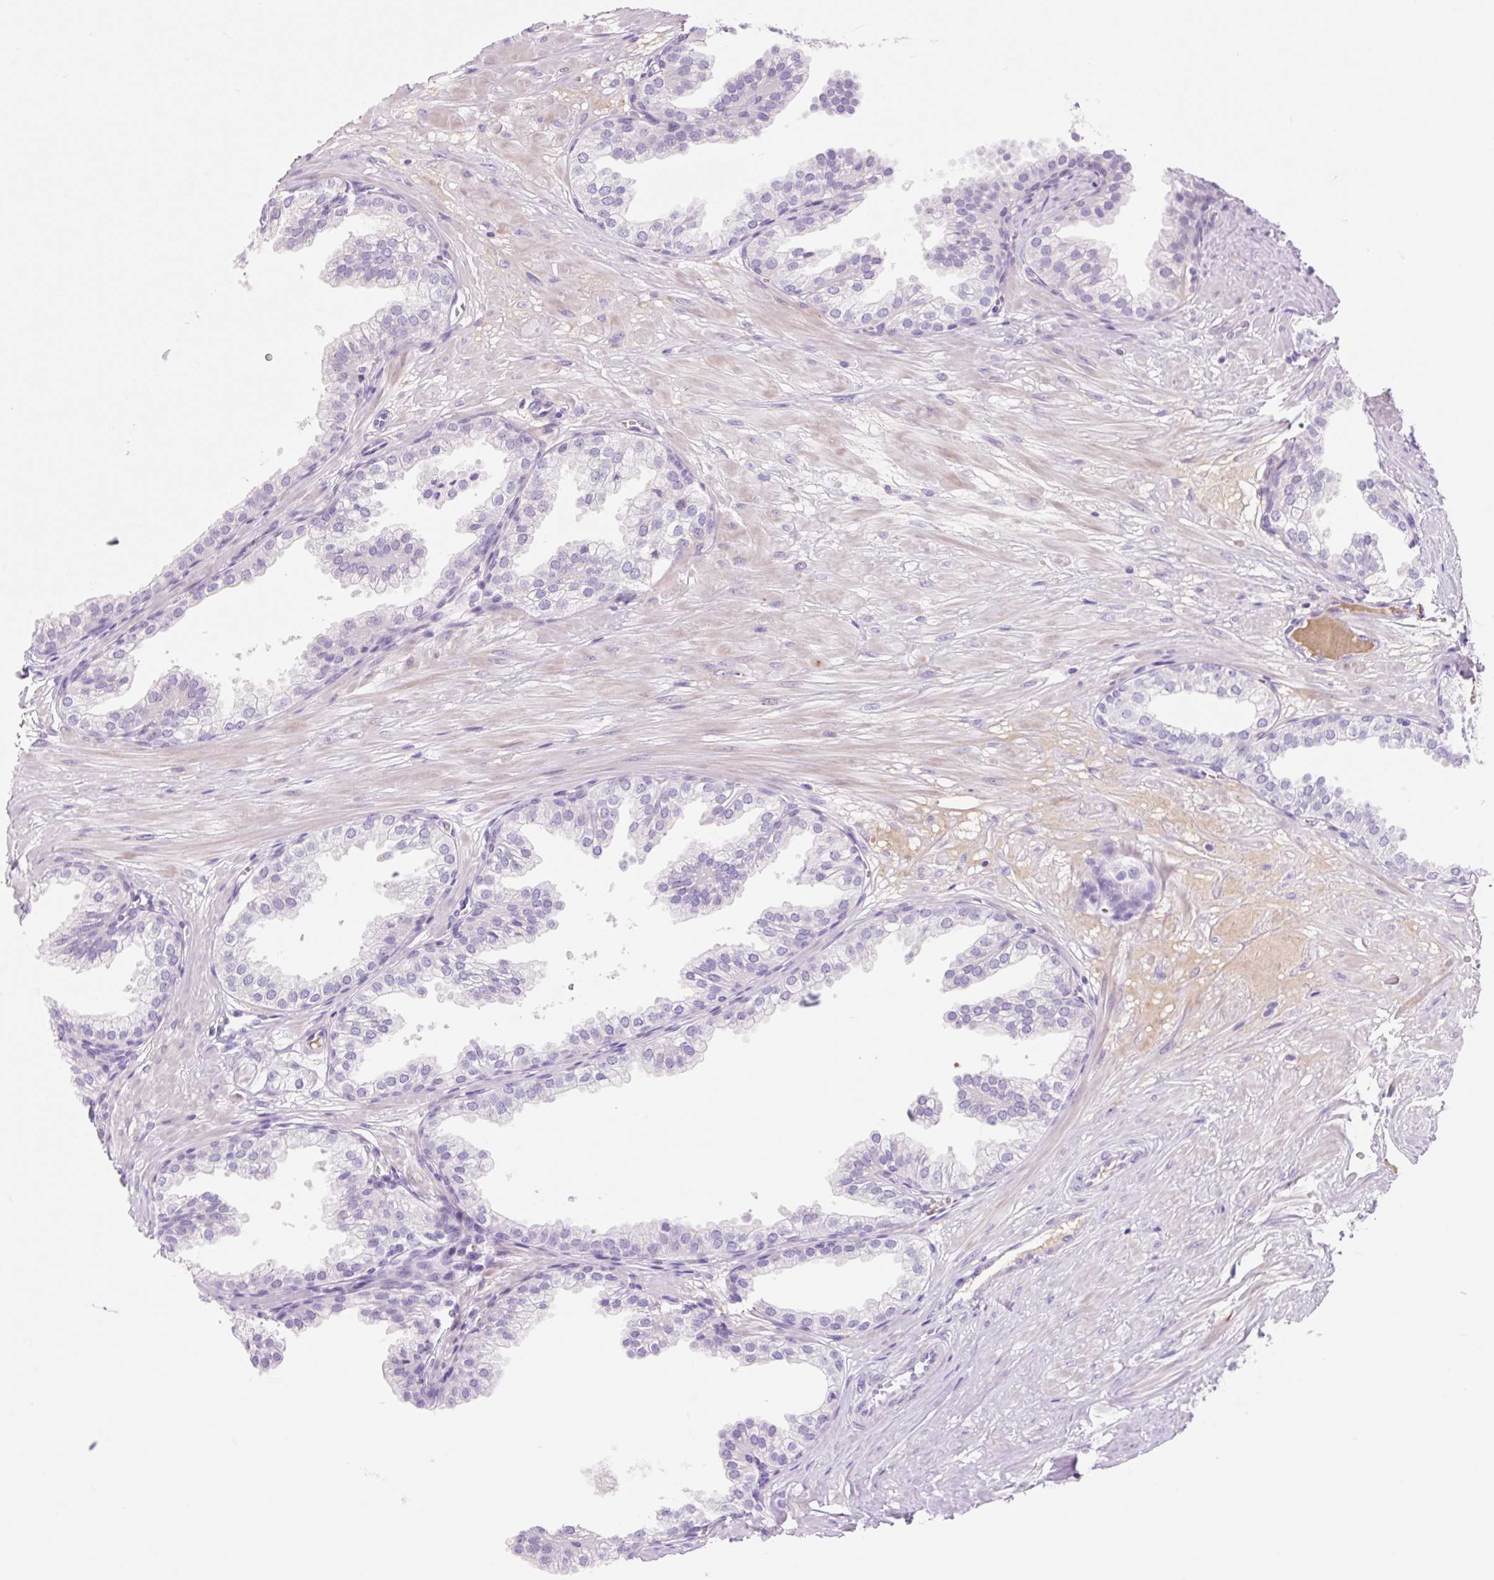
{"staining": {"intensity": "negative", "quantity": "none", "location": "none"}, "tissue": "prostate", "cell_type": "Glandular cells", "image_type": "normal", "snomed": [{"axis": "morphology", "description": "Normal tissue, NOS"}, {"axis": "topography", "description": "Prostate"}, {"axis": "topography", "description": "Peripheral nerve tissue"}], "caption": "High power microscopy image of an IHC photomicrograph of unremarkable prostate, revealing no significant expression in glandular cells. (IHC, brightfield microscopy, high magnification).", "gene": "ZNF121", "patient": {"sex": "male", "age": 55}}